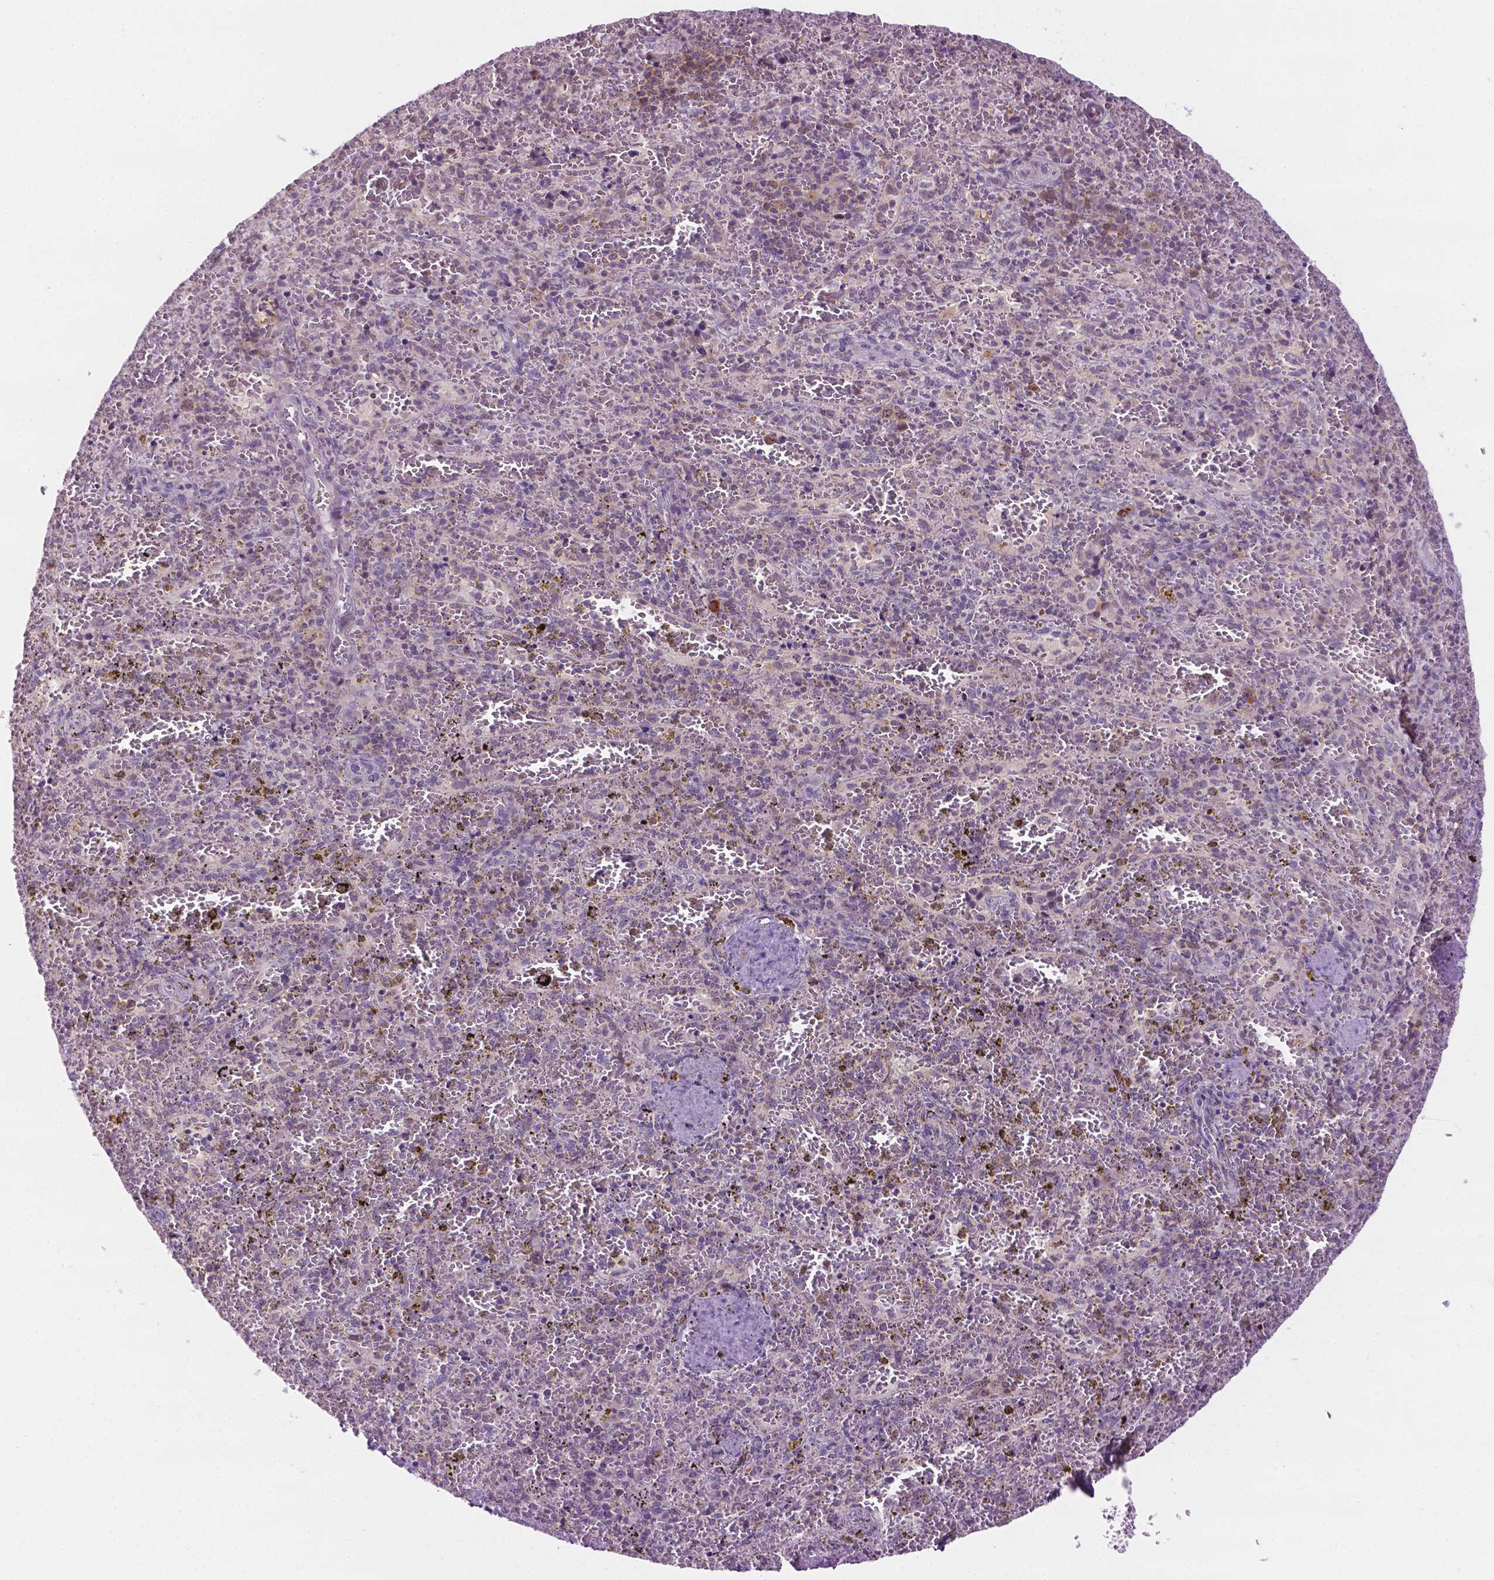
{"staining": {"intensity": "negative", "quantity": "none", "location": "none"}, "tissue": "spleen", "cell_type": "Cells in red pulp", "image_type": "normal", "snomed": [{"axis": "morphology", "description": "Normal tissue, NOS"}, {"axis": "topography", "description": "Spleen"}], "caption": "Immunohistochemistry (IHC) photomicrograph of benign human spleen stained for a protein (brown), which exhibits no expression in cells in red pulp. (DAB immunohistochemistry, high magnification).", "gene": "DENND4A", "patient": {"sex": "female", "age": 50}}